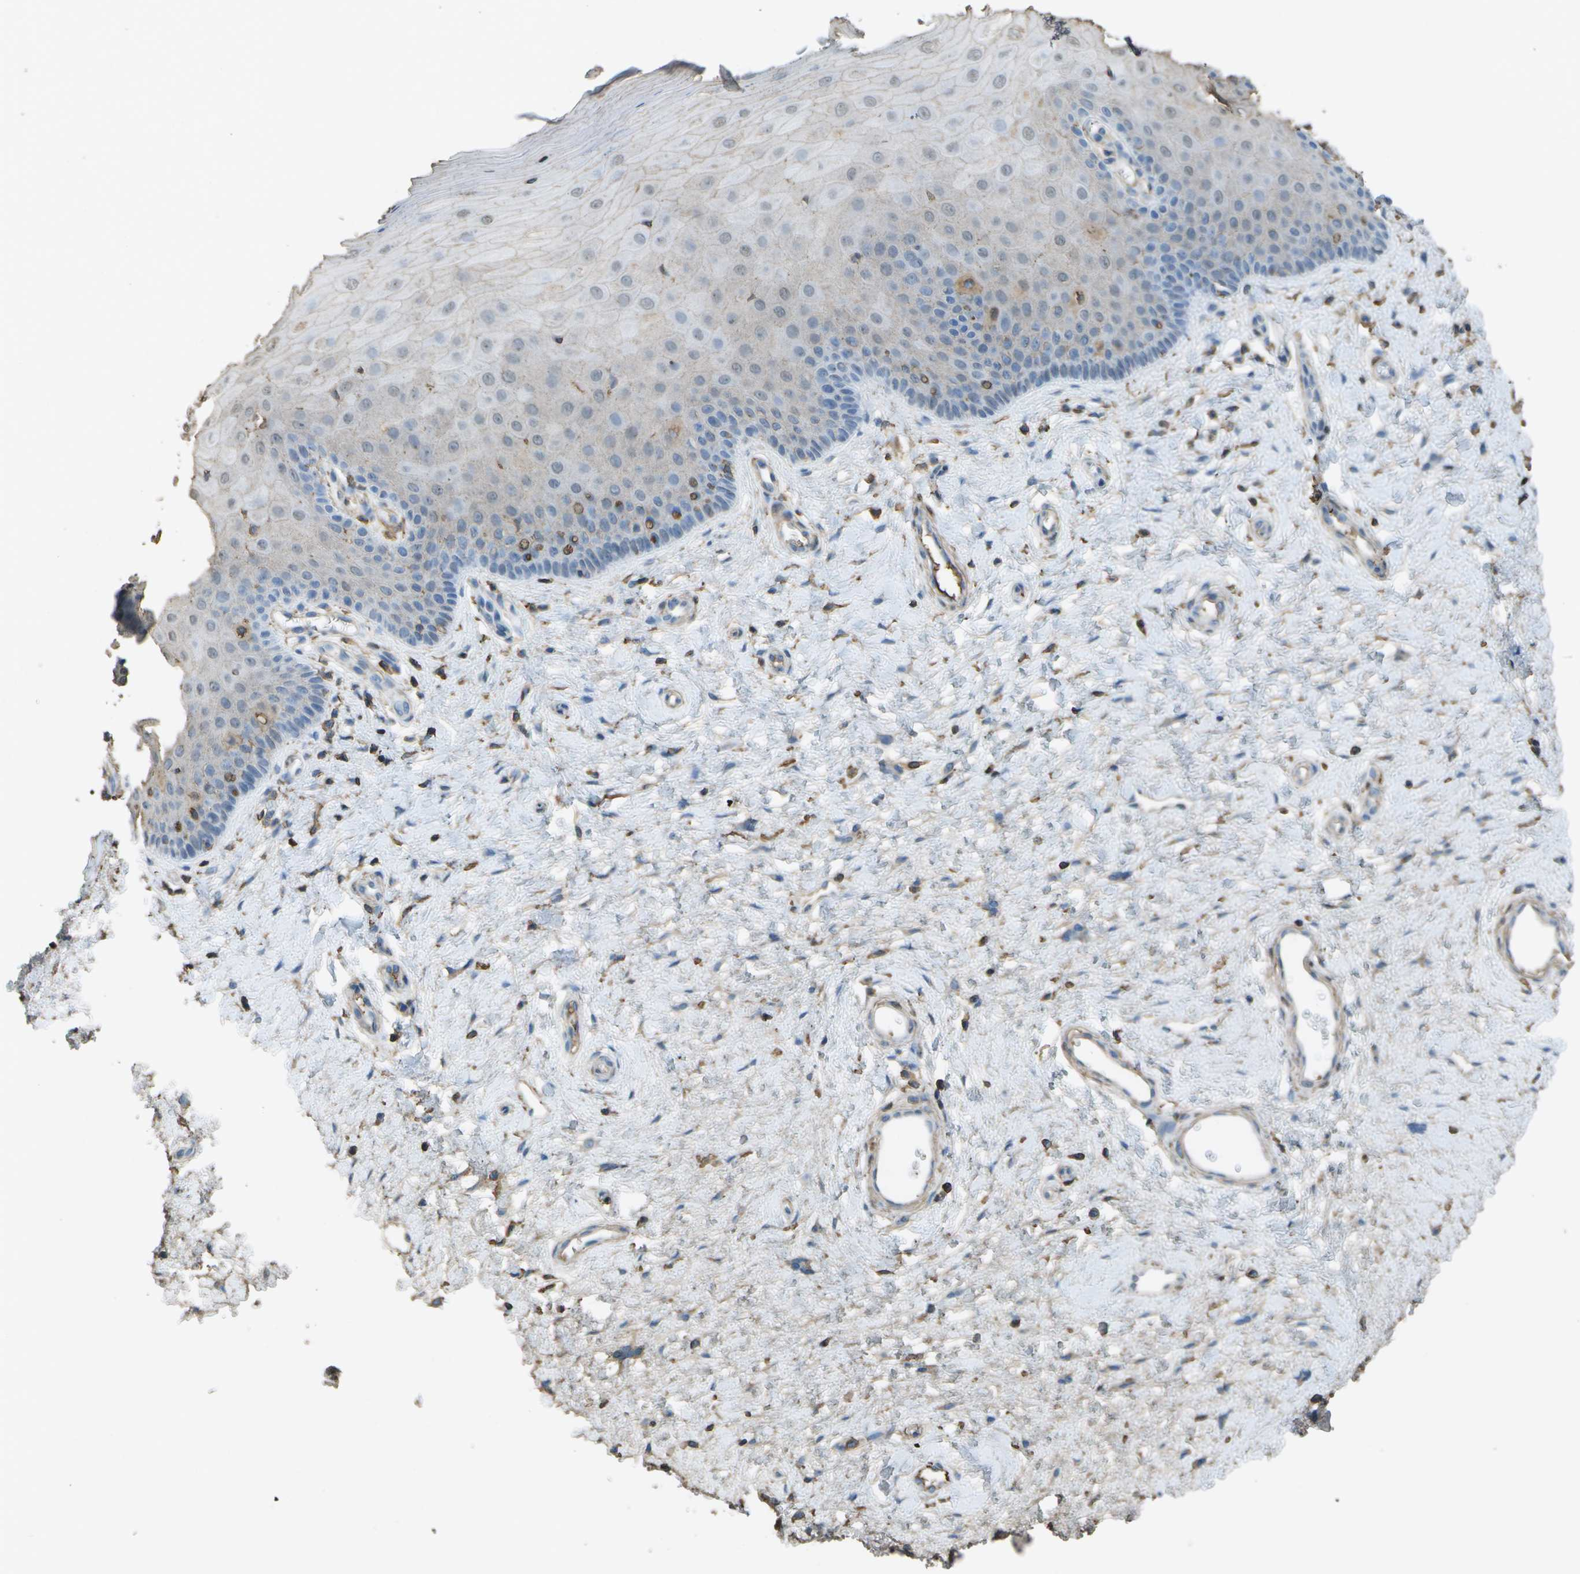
{"staining": {"intensity": "negative", "quantity": "none", "location": "none"}, "tissue": "cervix", "cell_type": "Glandular cells", "image_type": "normal", "snomed": [{"axis": "morphology", "description": "Normal tissue, NOS"}, {"axis": "topography", "description": "Cervix"}], "caption": "High power microscopy image of an IHC image of benign cervix, revealing no significant expression in glandular cells. (Immunohistochemistry, brightfield microscopy, high magnification).", "gene": "CYP4F11", "patient": {"sex": "female", "age": 55}}